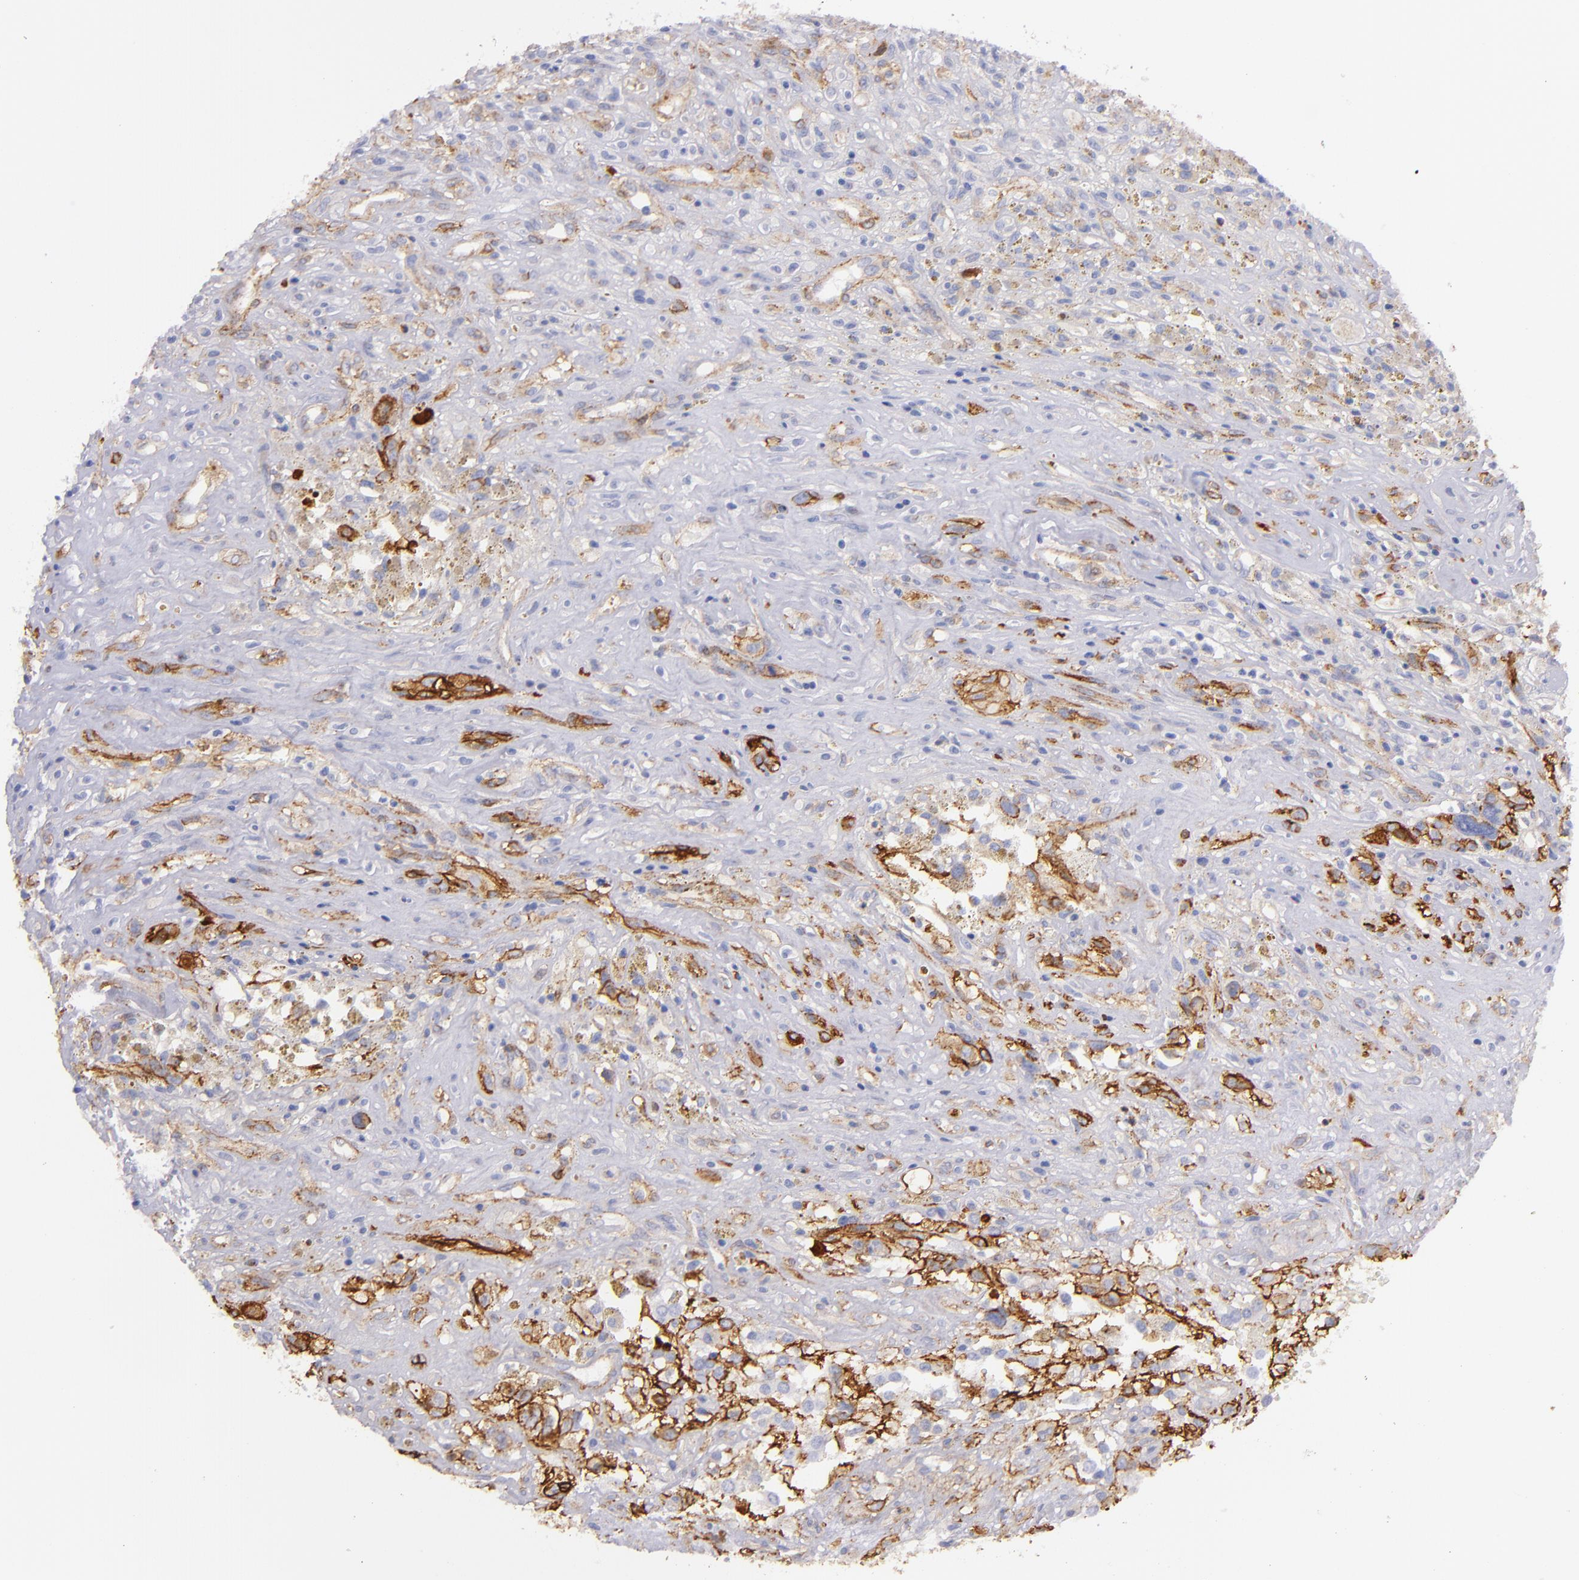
{"staining": {"intensity": "negative", "quantity": "none", "location": "none"}, "tissue": "glioma", "cell_type": "Tumor cells", "image_type": "cancer", "snomed": [{"axis": "morphology", "description": "Glioma, malignant, High grade"}, {"axis": "topography", "description": "Brain"}], "caption": "The histopathology image displays no significant positivity in tumor cells of malignant glioma (high-grade).", "gene": "CD151", "patient": {"sex": "male", "age": 66}}